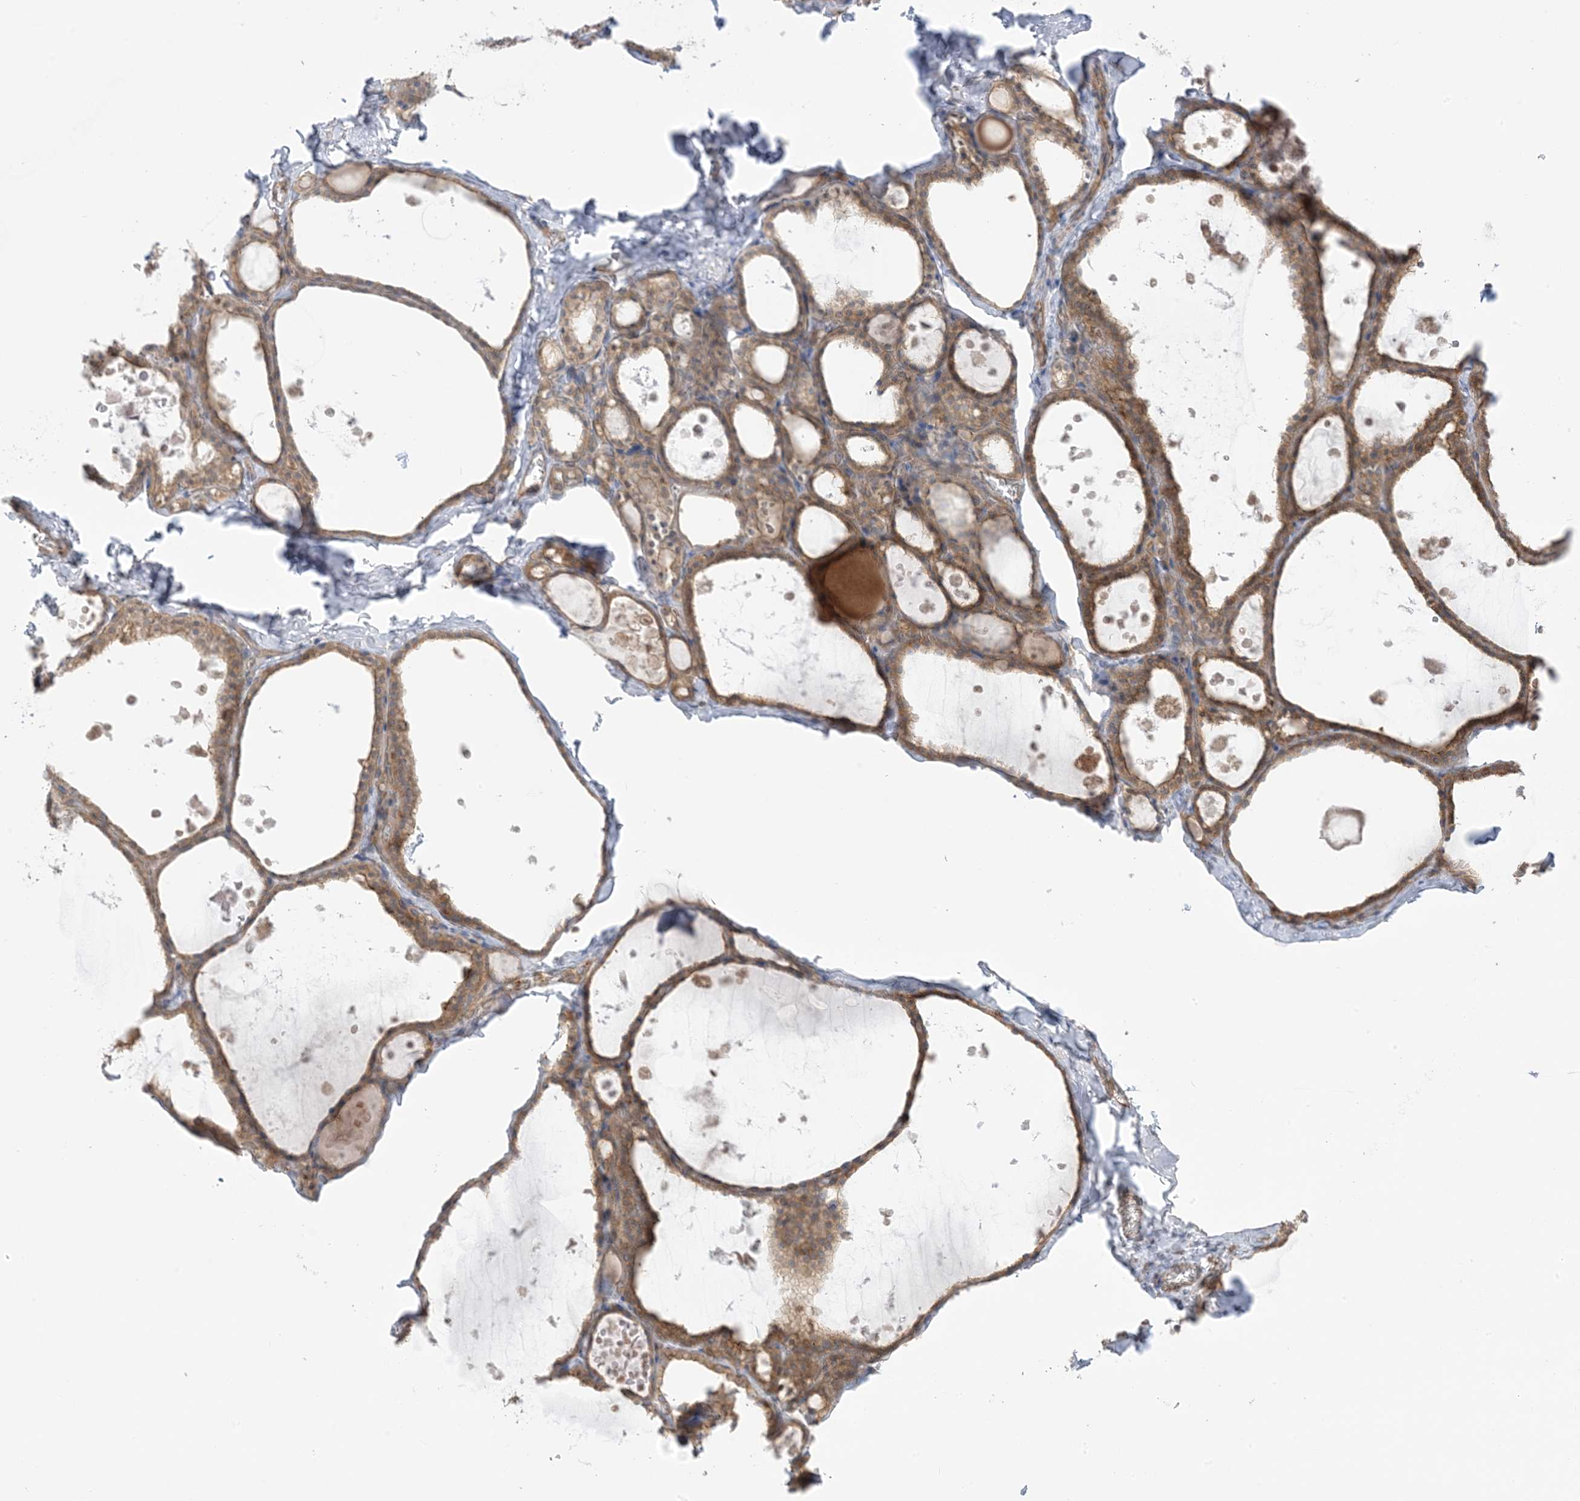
{"staining": {"intensity": "moderate", "quantity": ">75%", "location": "cytoplasmic/membranous"}, "tissue": "thyroid gland", "cell_type": "Glandular cells", "image_type": "normal", "snomed": [{"axis": "morphology", "description": "Normal tissue, NOS"}, {"axis": "topography", "description": "Thyroid gland"}], "caption": "Immunohistochemical staining of normal human thyroid gland shows moderate cytoplasmic/membranous protein staining in approximately >75% of glandular cells. (Brightfield microscopy of DAB IHC at high magnification).", "gene": "ICMT", "patient": {"sex": "male", "age": 56}}